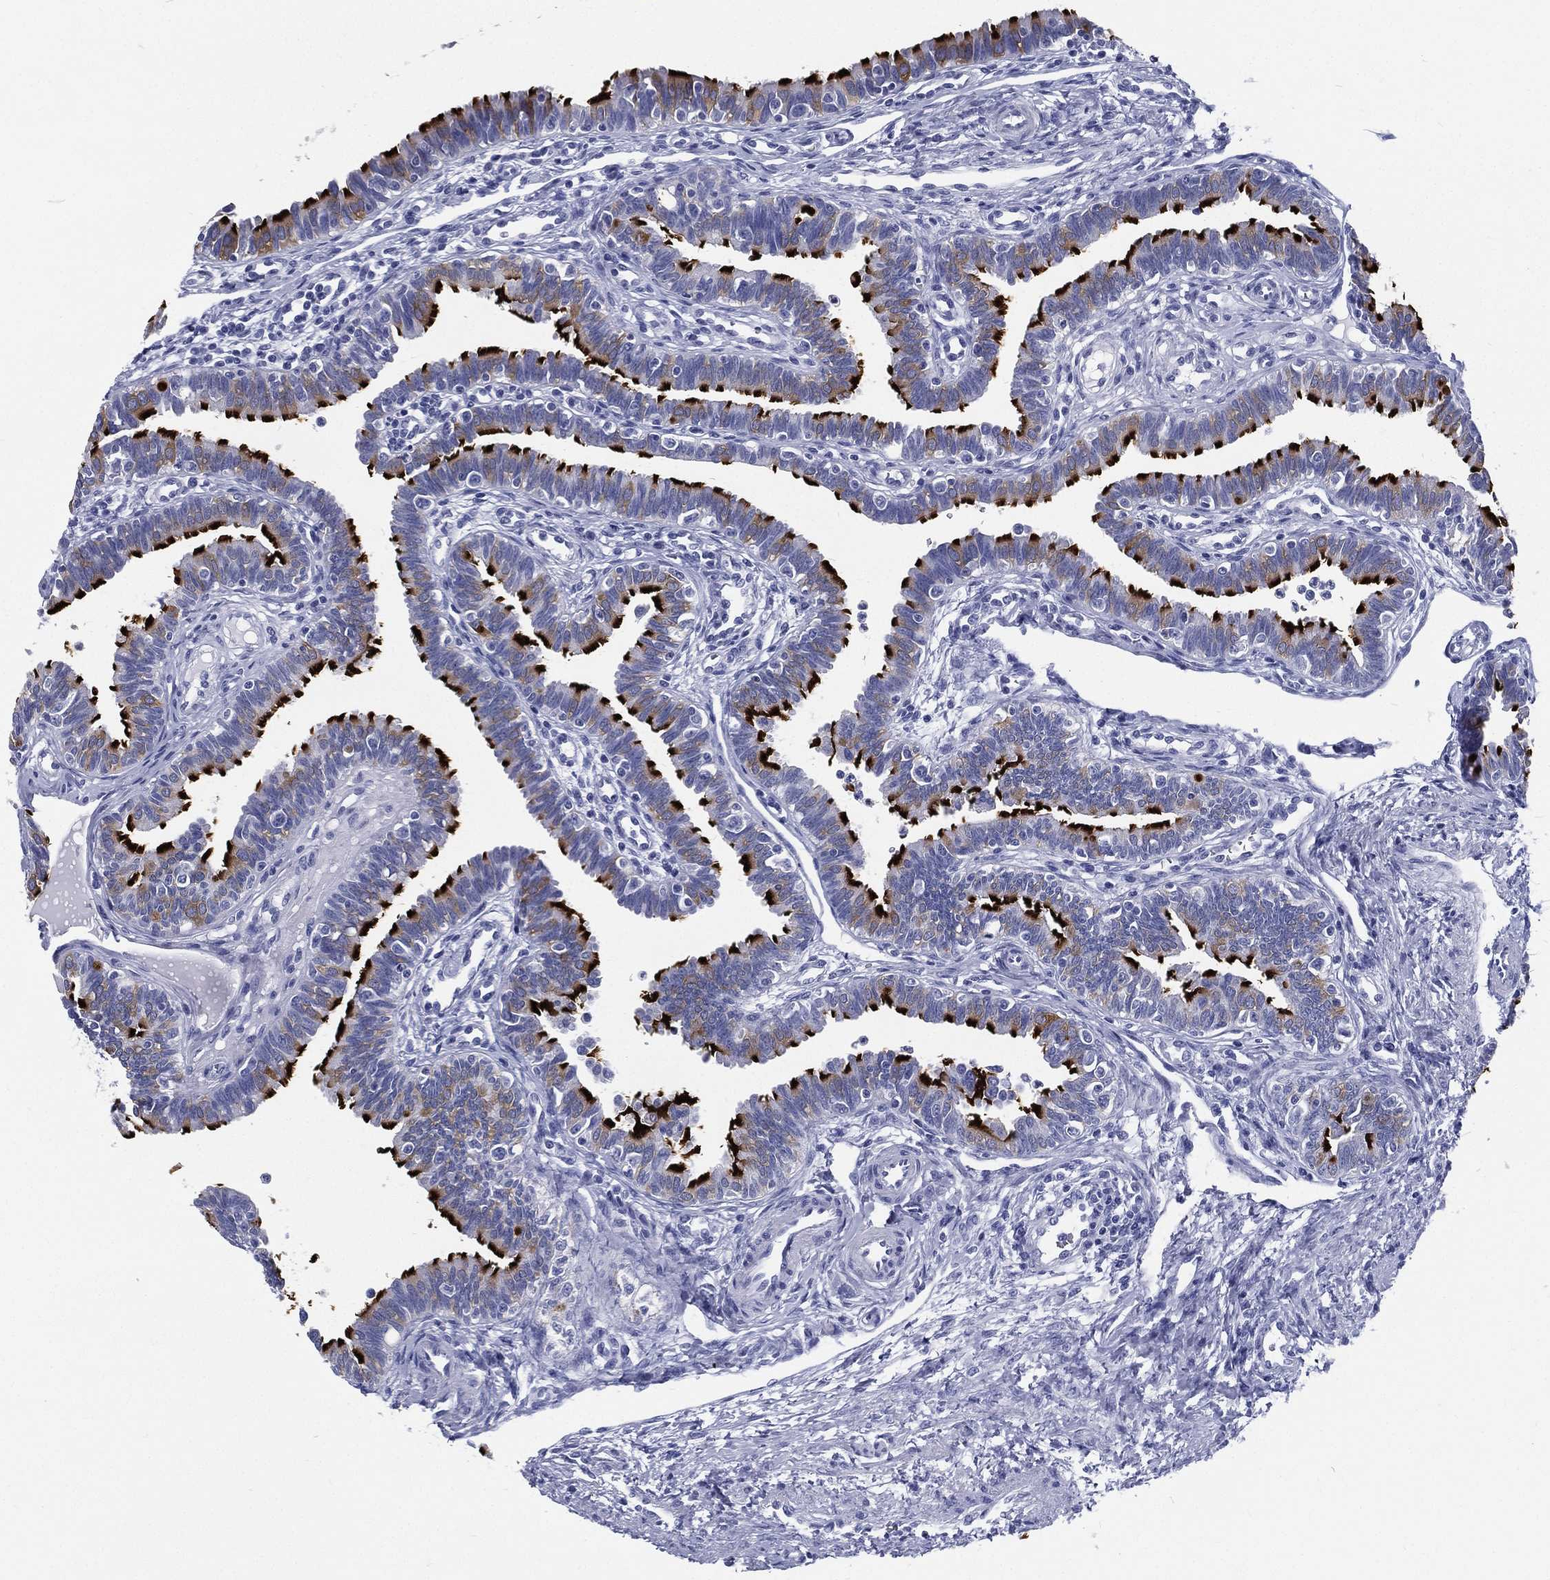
{"staining": {"intensity": "strong", "quantity": "25%-75%", "location": "cytoplasmic/membranous"}, "tissue": "fallopian tube", "cell_type": "Glandular cells", "image_type": "normal", "snomed": [{"axis": "morphology", "description": "Normal tissue, NOS"}, {"axis": "topography", "description": "Fallopian tube"}], "caption": "Immunohistochemistry (IHC) of normal fallopian tube reveals high levels of strong cytoplasmic/membranous positivity in approximately 25%-75% of glandular cells.", "gene": "RSPH4A", "patient": {"sex": "female", "age": 36}}